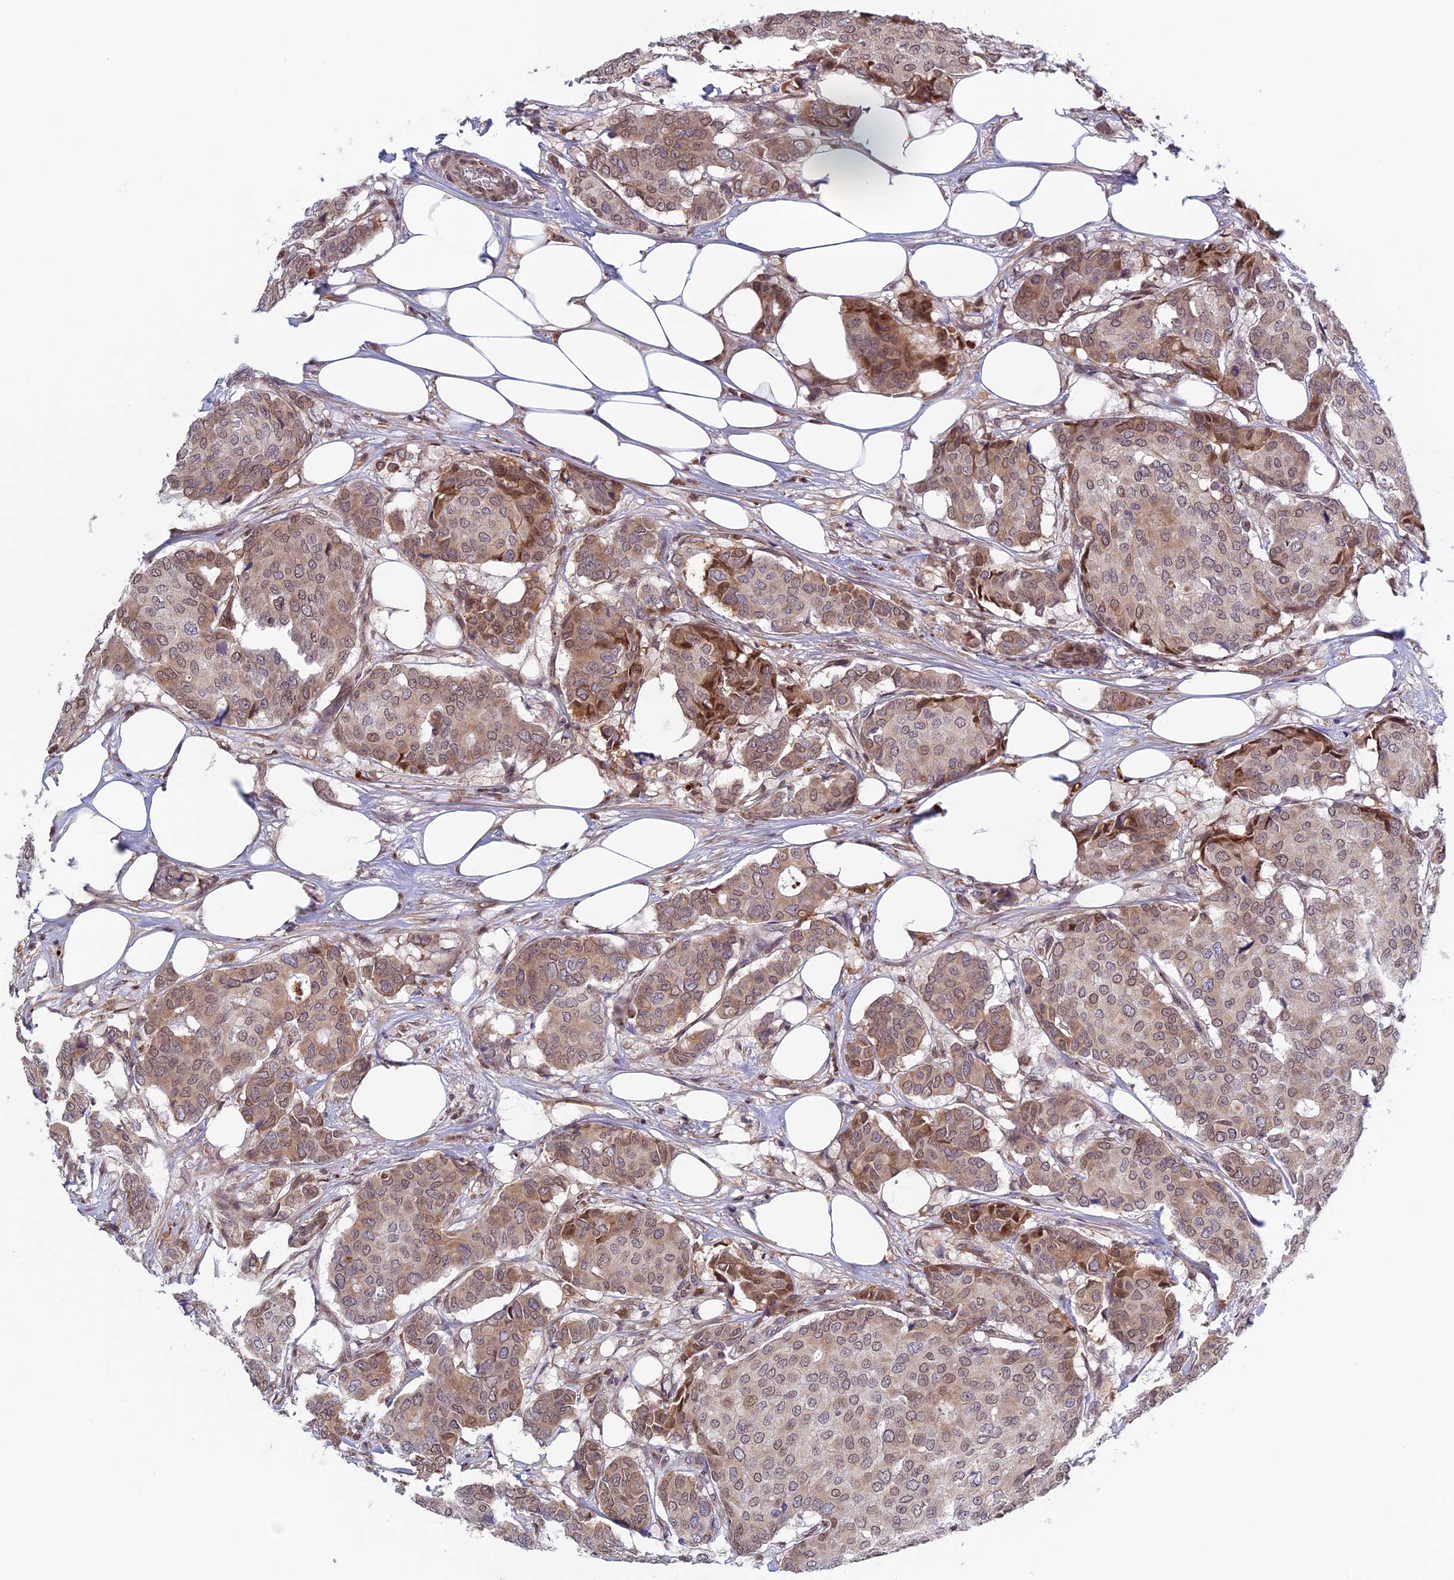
{"staining": {"intensity": "weak", "quantity": ">75%", "location": "cytoplasmic/membranous,nuclear"}, "tissue": "breast cancer", "cell_type": "Tumor cells", "image_type": "cancer", "snomed": [{"axis": "morphology", "description": "Duct carcinoma"}, {"axis": "topography", "description": "Breast"}], "caption": "Invasive ductal carcinoma (breast) was stained to show a protein in brown. There is low levels of weak cytoplasmic/membranous and nuclear expression in approximately >75% of tumor cells.", "gene": "FADS1", "patient": {"sex": "female", "age": 75}}